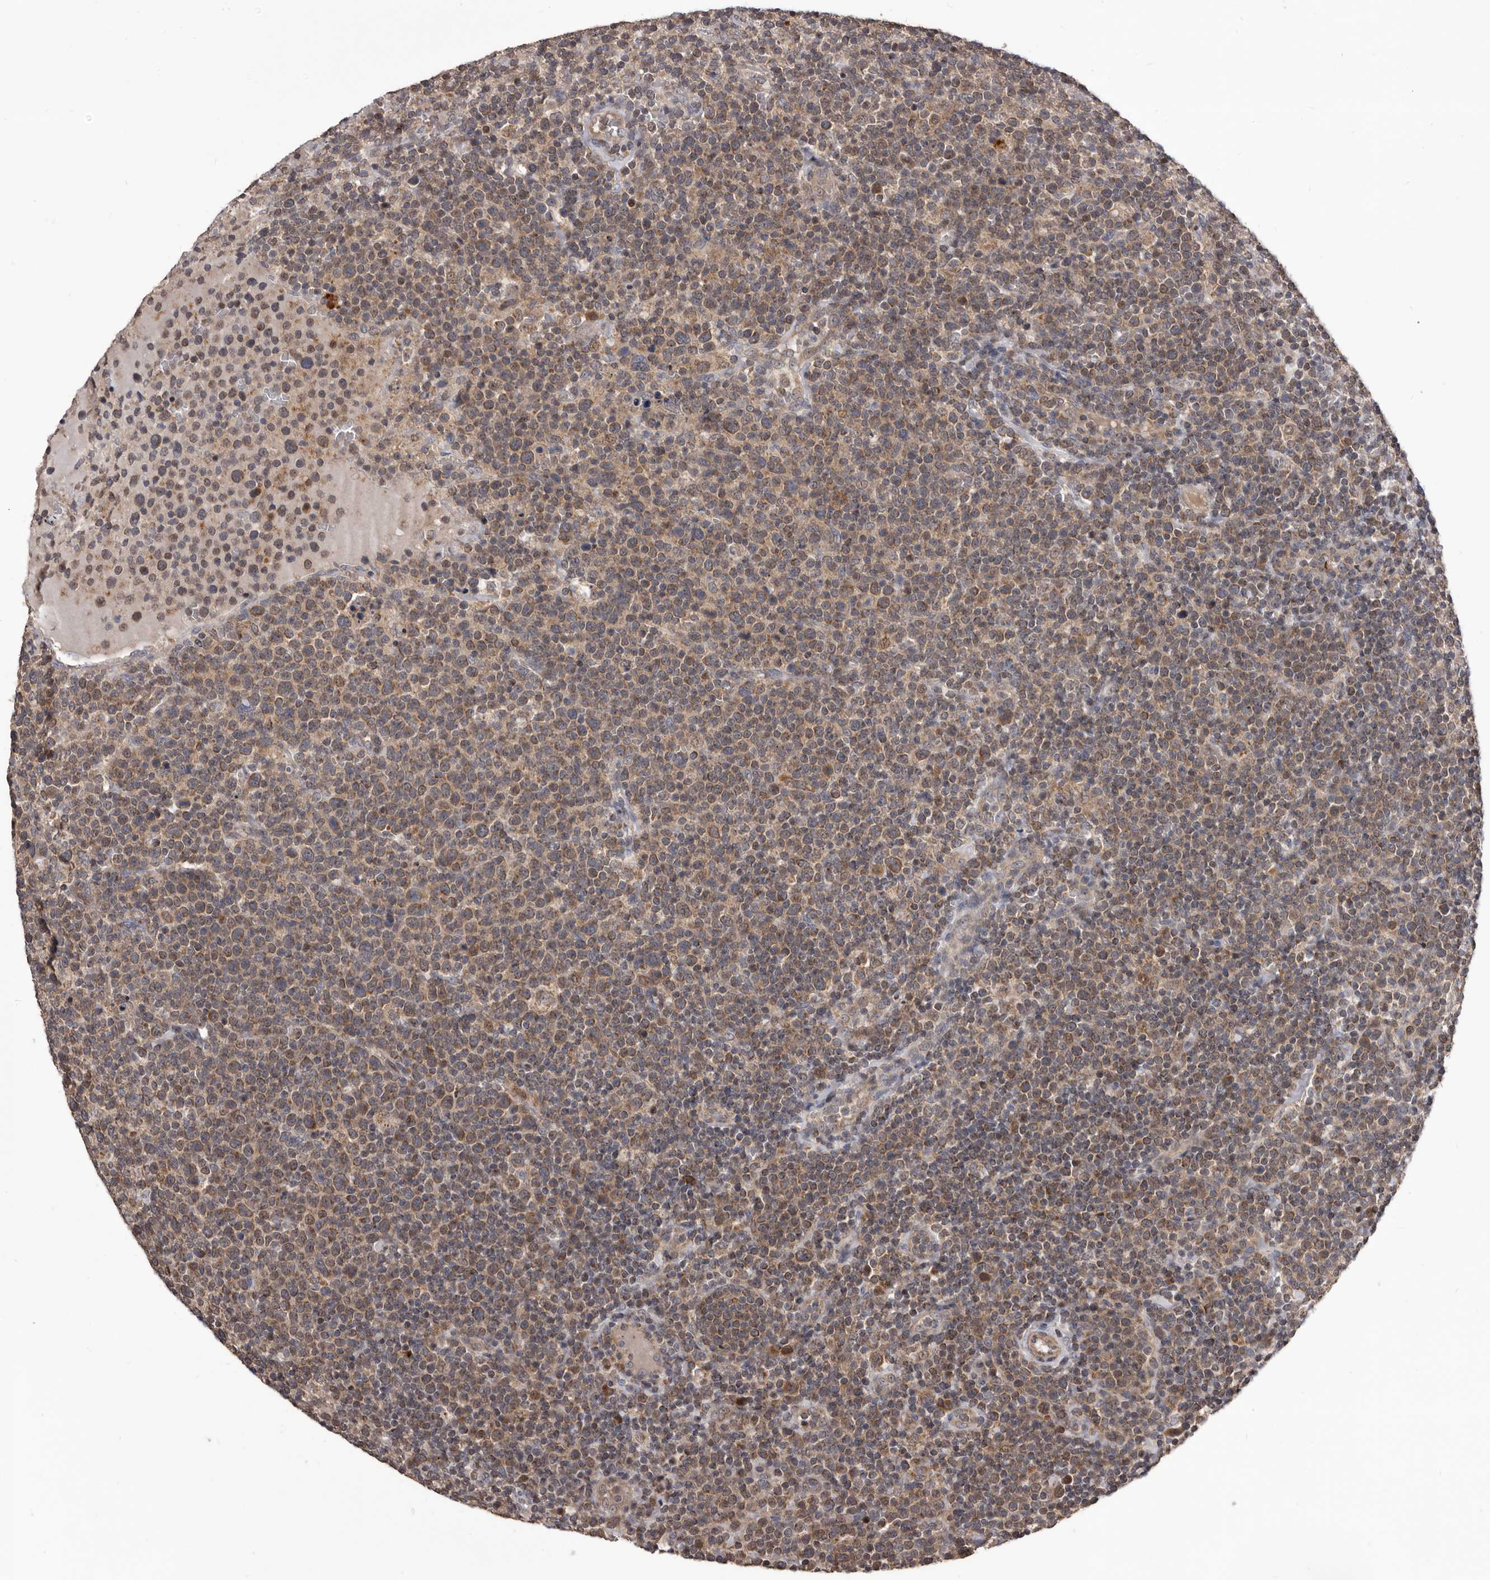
{"staining": {"intensity": "moderate", "quantity": ">75%", "location": "cytoplasmic/membranous"}, "tissue": "lymphoma", "cell_type": "Tumor cells", "image_type": "cancer", "snomed": [{"axis": "morphology", "description": "Malignant lymphoma, non-Hodgkin's type, High grade"}, {"axis": "topography", "description": "Lymph node"}], "caption": "Brown immunohistochemical staining in human lymphoma demonstrates moderate cytoplasmic/membranous staining in approximately >75% of tumor cells. The protein of interest is shown in brown color, while the nuclei are stained blue.", "gene": "MAP3K14", "patient": {"sex": "male", "age": 61}}